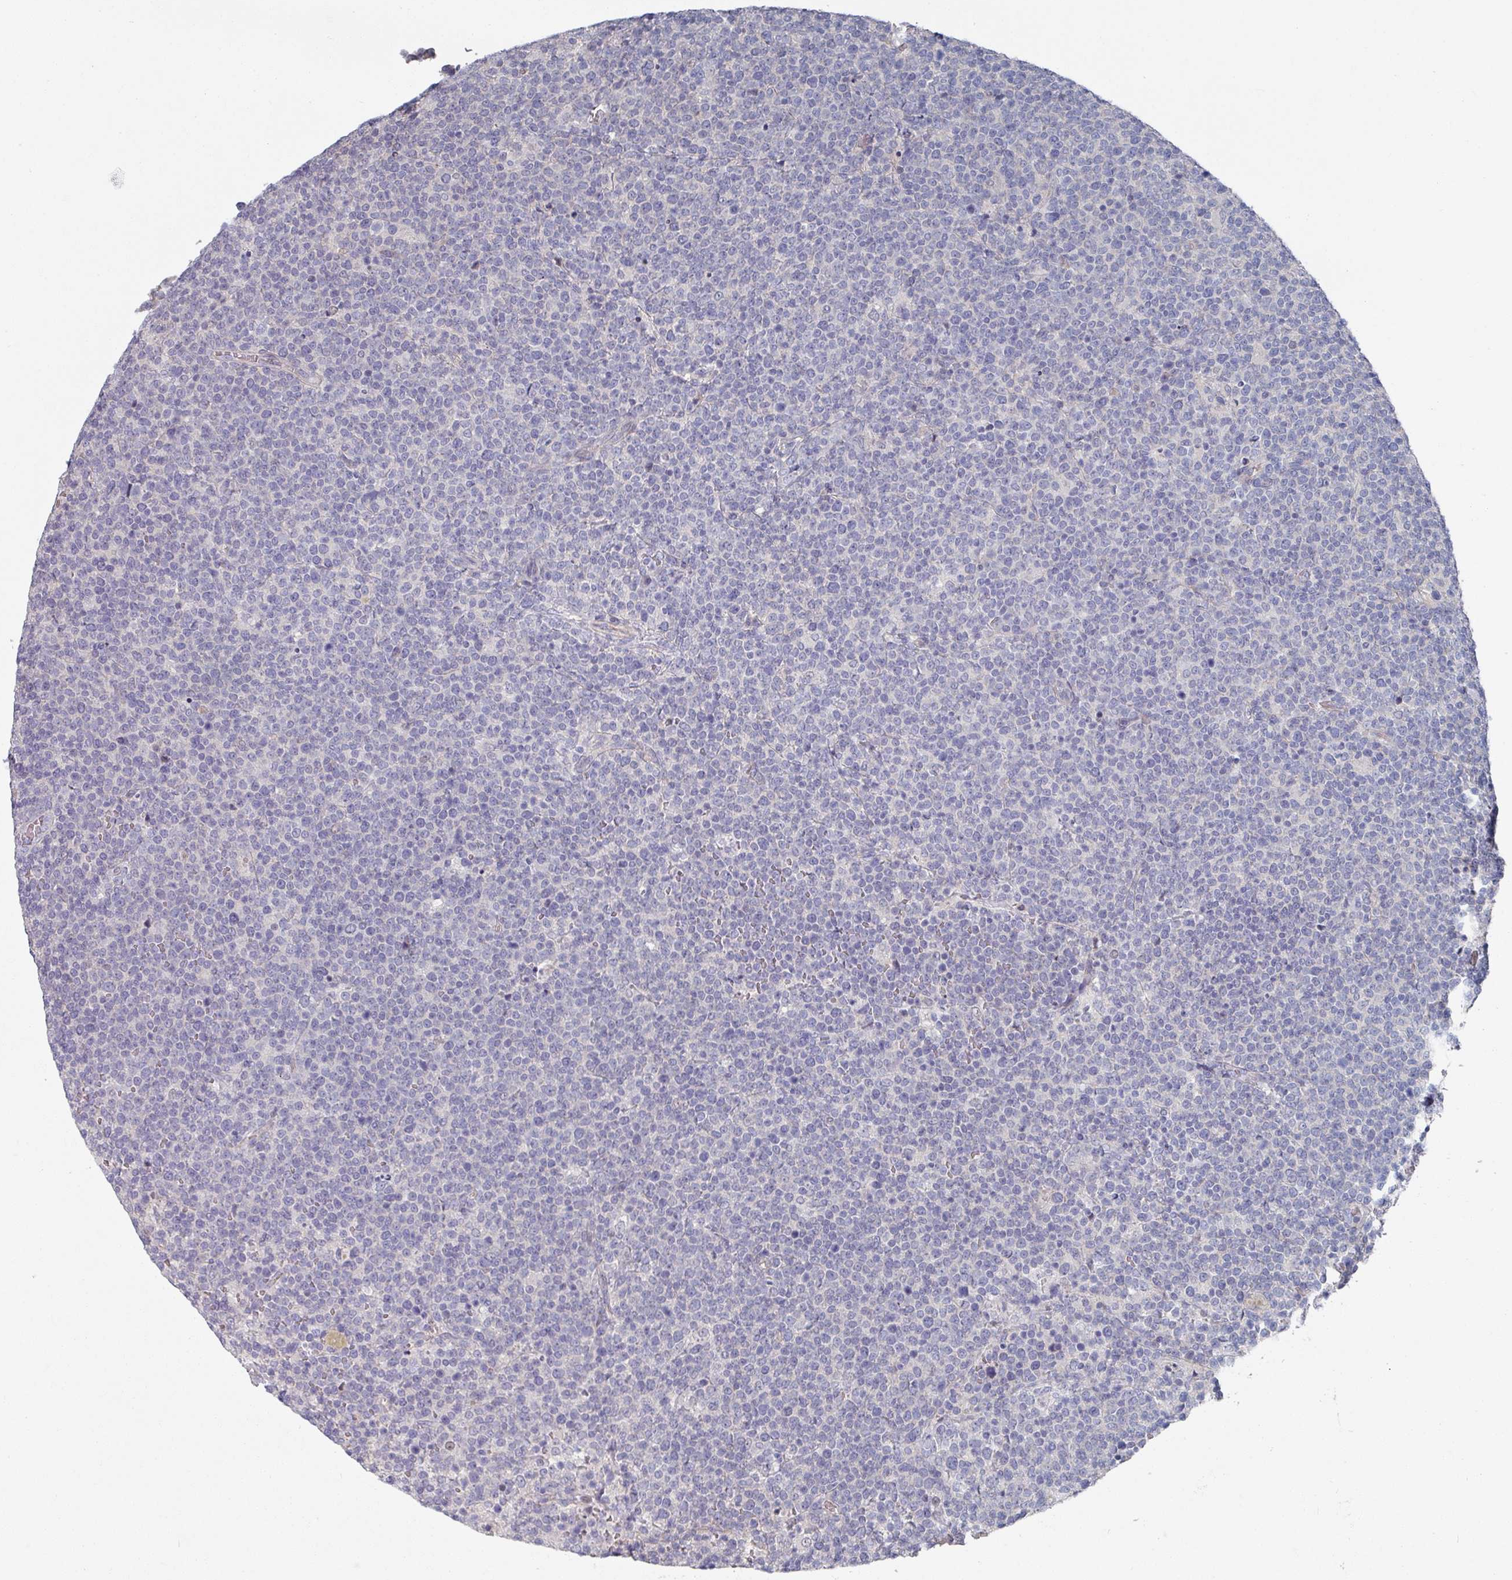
{"staining": {"intensity": "negative", "quantity": "none", "location": "none"}, "tissue": "lymphoma", "cell_type": "Tumor cells", "image_type": "cancer", "snomed": [{"axis": "morphology", "description": "Malignant lymphoma, non-Hodgkin's type, High grade"}, {"axis": "topography", "description": "Lymph node"}], "caption": "Tumor cells show no significant staining in lymphoma.", "gene": "EFL1", "patient": {"sex": "male", "age": 61}}